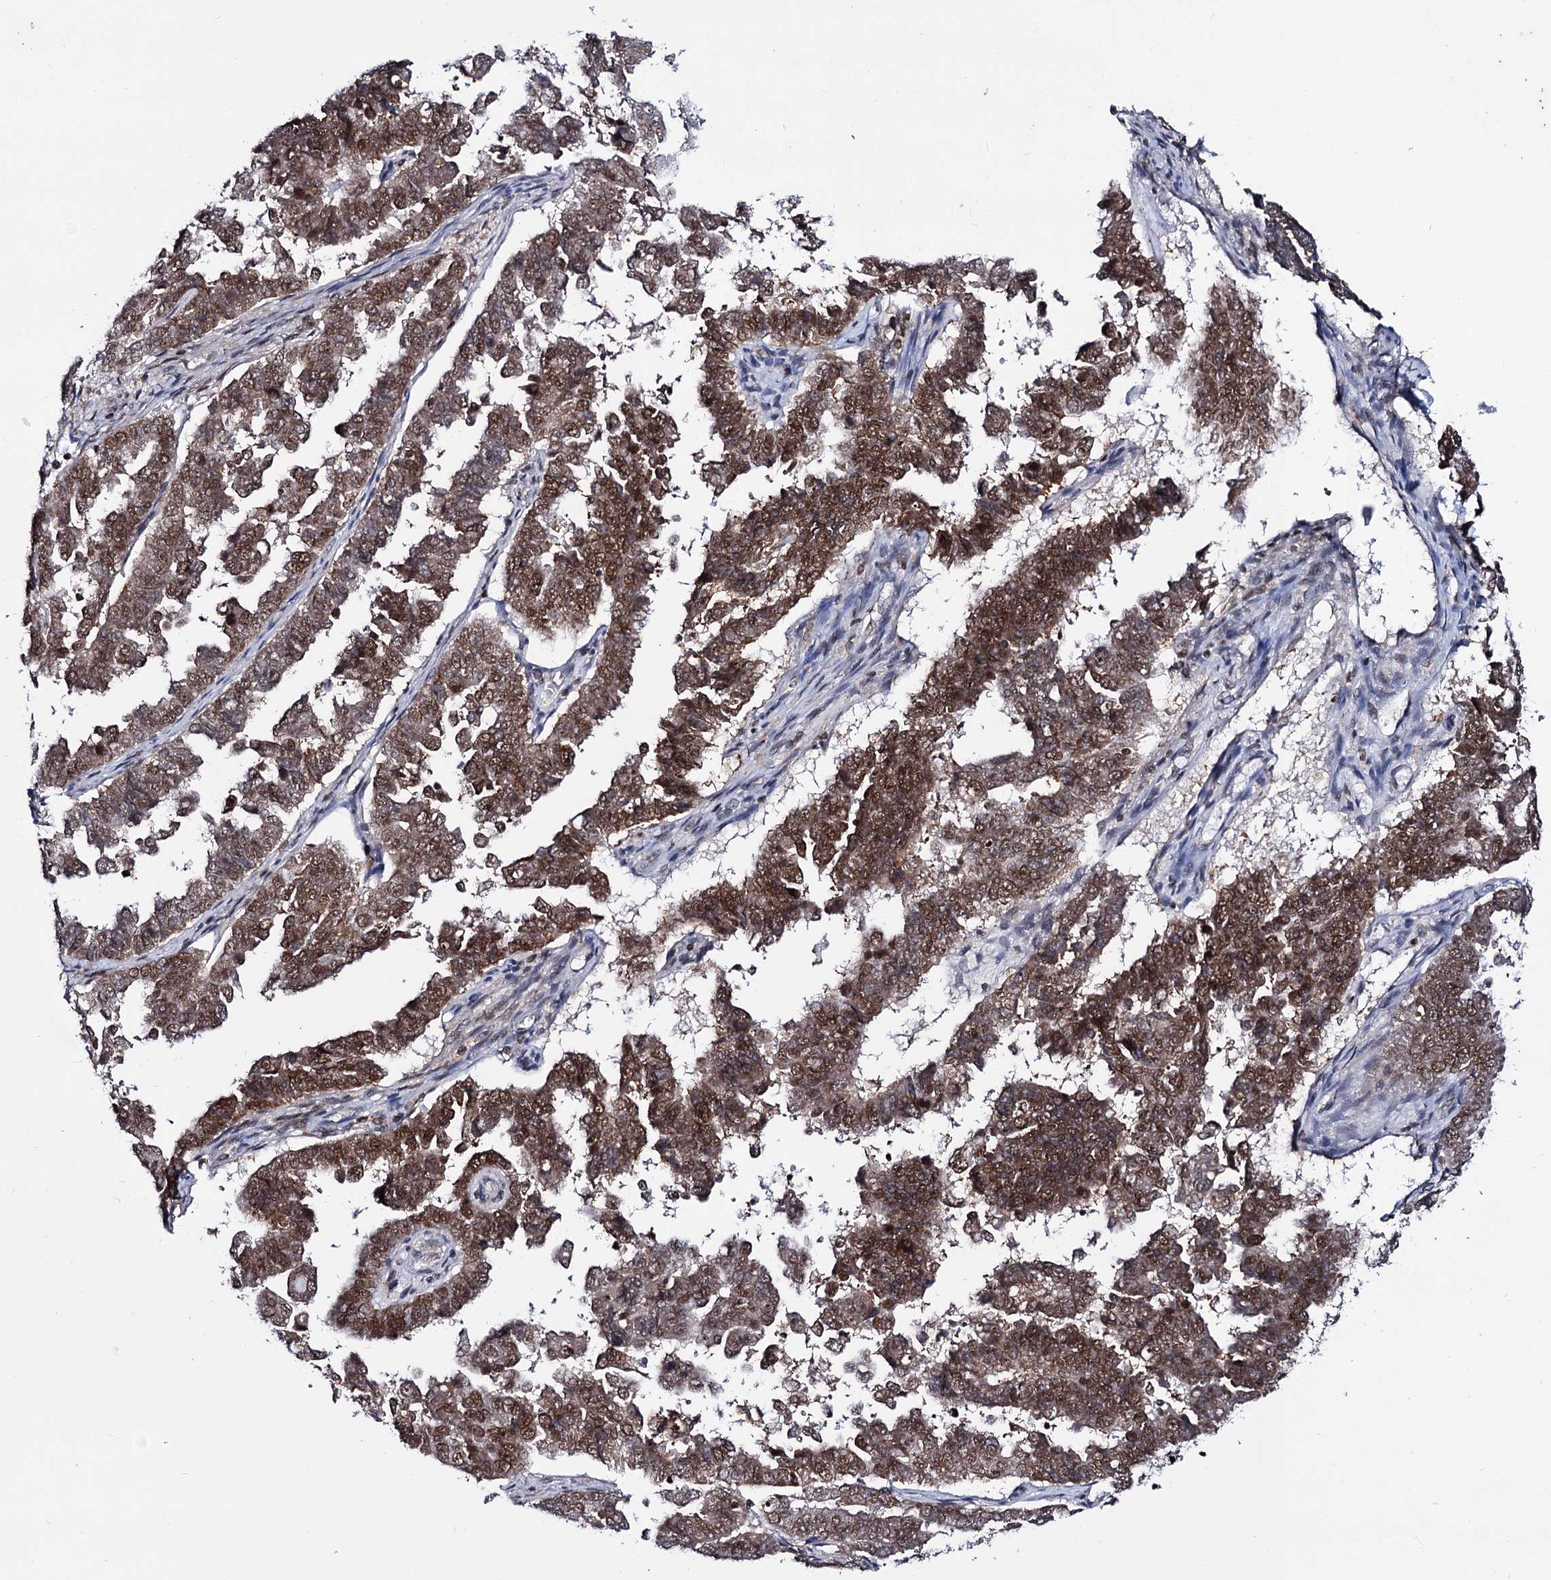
{"staining": {"intensity": "strong", "quantity": ">75%", "location": "cytoplasmic/membranous,nuclear"}, "tissue": "endometrial cancer", "cell_type": "Tumor cells", "image_type": "cancer", "snomed": [{"axis": "morphology", "description": "Adenocarcinoma, NOS"}, {"axis": "topography", "description": "Endometrium"}], "caption": "Protein expression analysis of endometrial adenocarcinoma shows strong cytoplasmic/membranous and nuclear staining in about >75% of tumor cells.", "gene": "SMCHD1", "patient": {"sex": "female", "age": 75}}